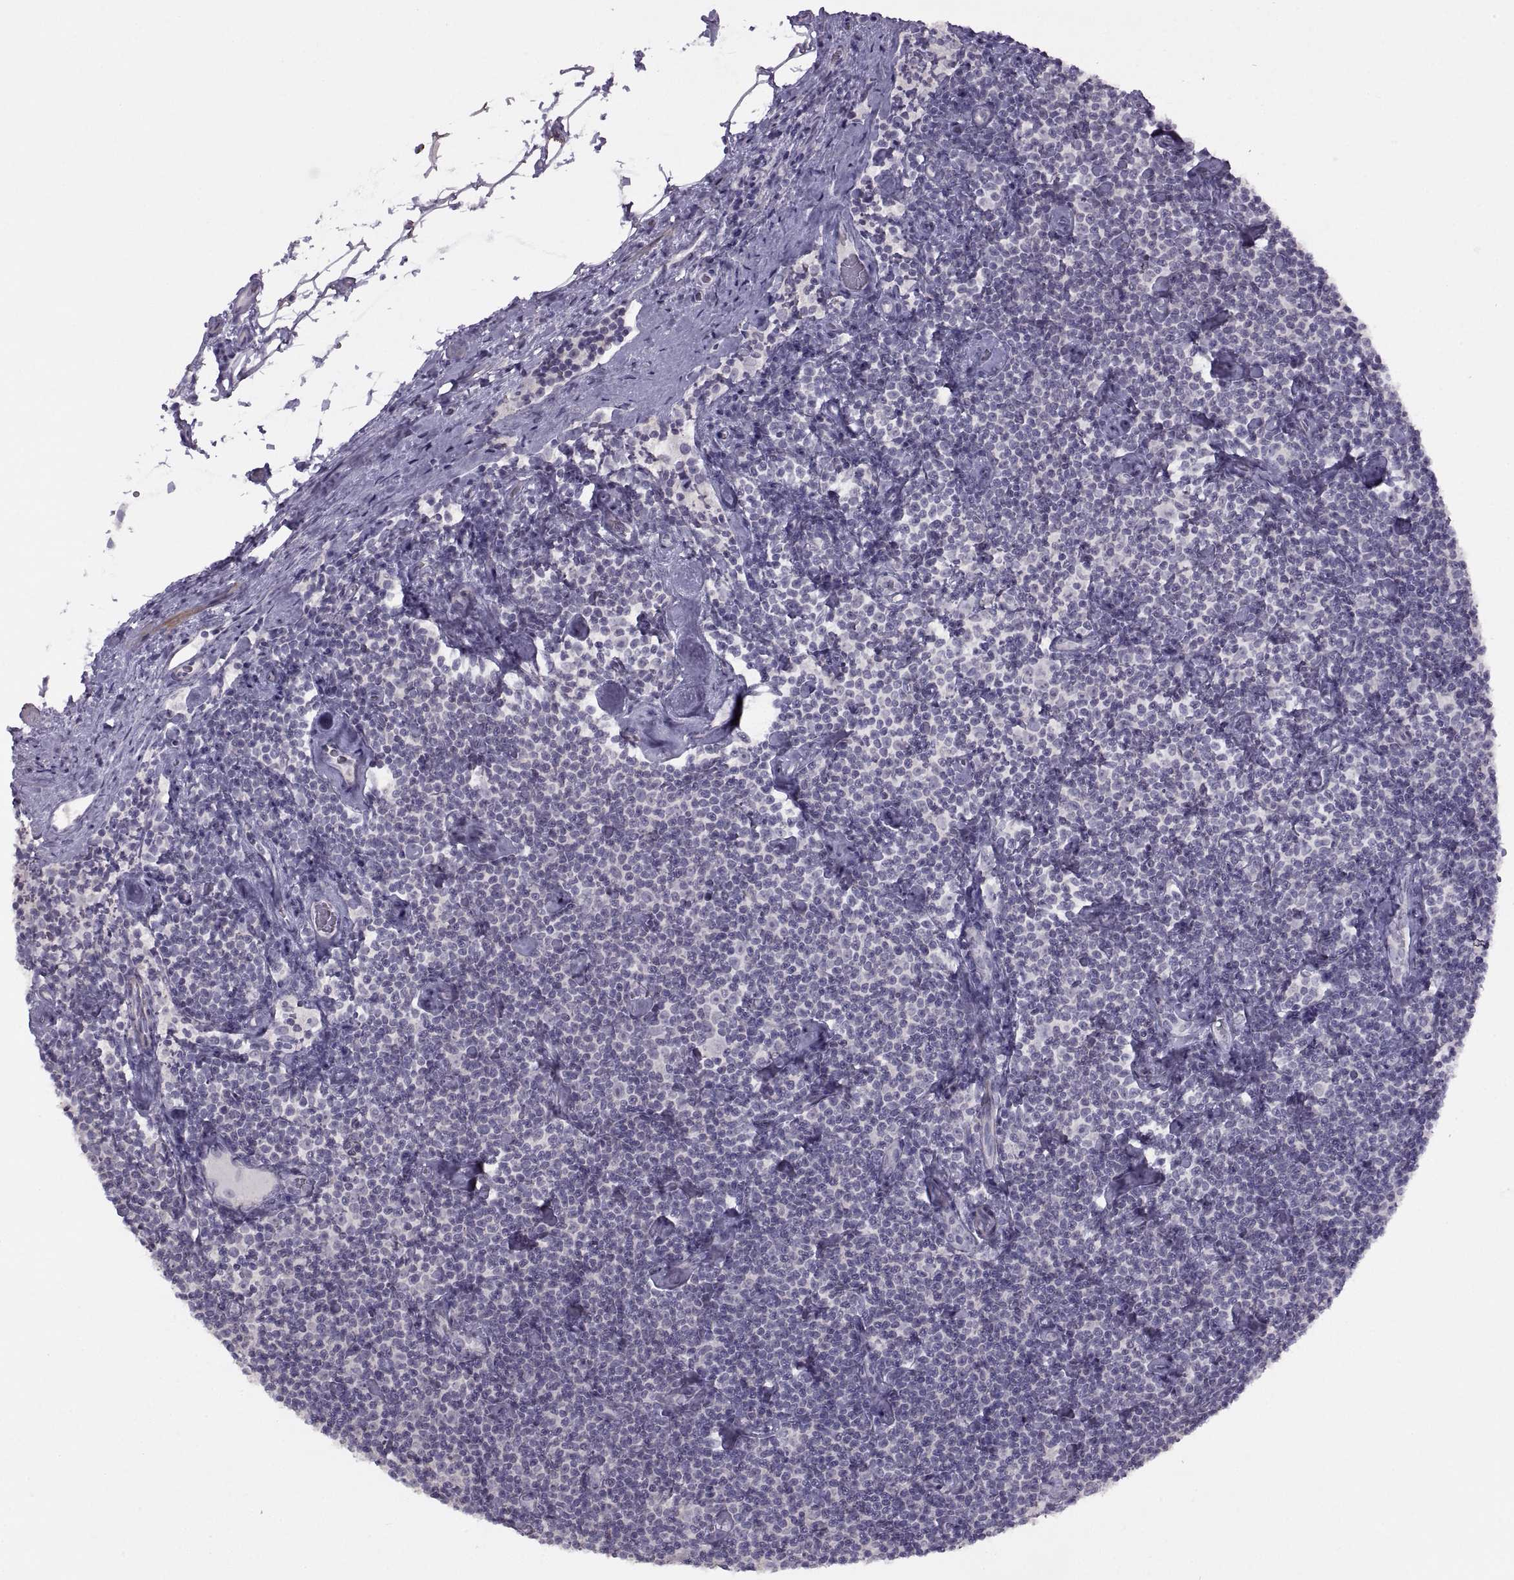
{"staining": {"intensity": "negative", "quantity": "none", "location": "none"}, "tissue": "lymphoma", "cell_type": "Tumor cells", "image_type": "cancer", "snomed": [{"axis": "morphology", "description": "Malignant lymphoma, non-Hodgkin's type, Low grade"}, {"axis": "topography", "description": "Lymph node"}], "caption": "Image shows no protein expression in tumor cells of low-grade malignant lymphoma, non-Hodgkin's type tissue.", "gene": "BSPH1", "patient": {"sex": "male", "age": 81}}